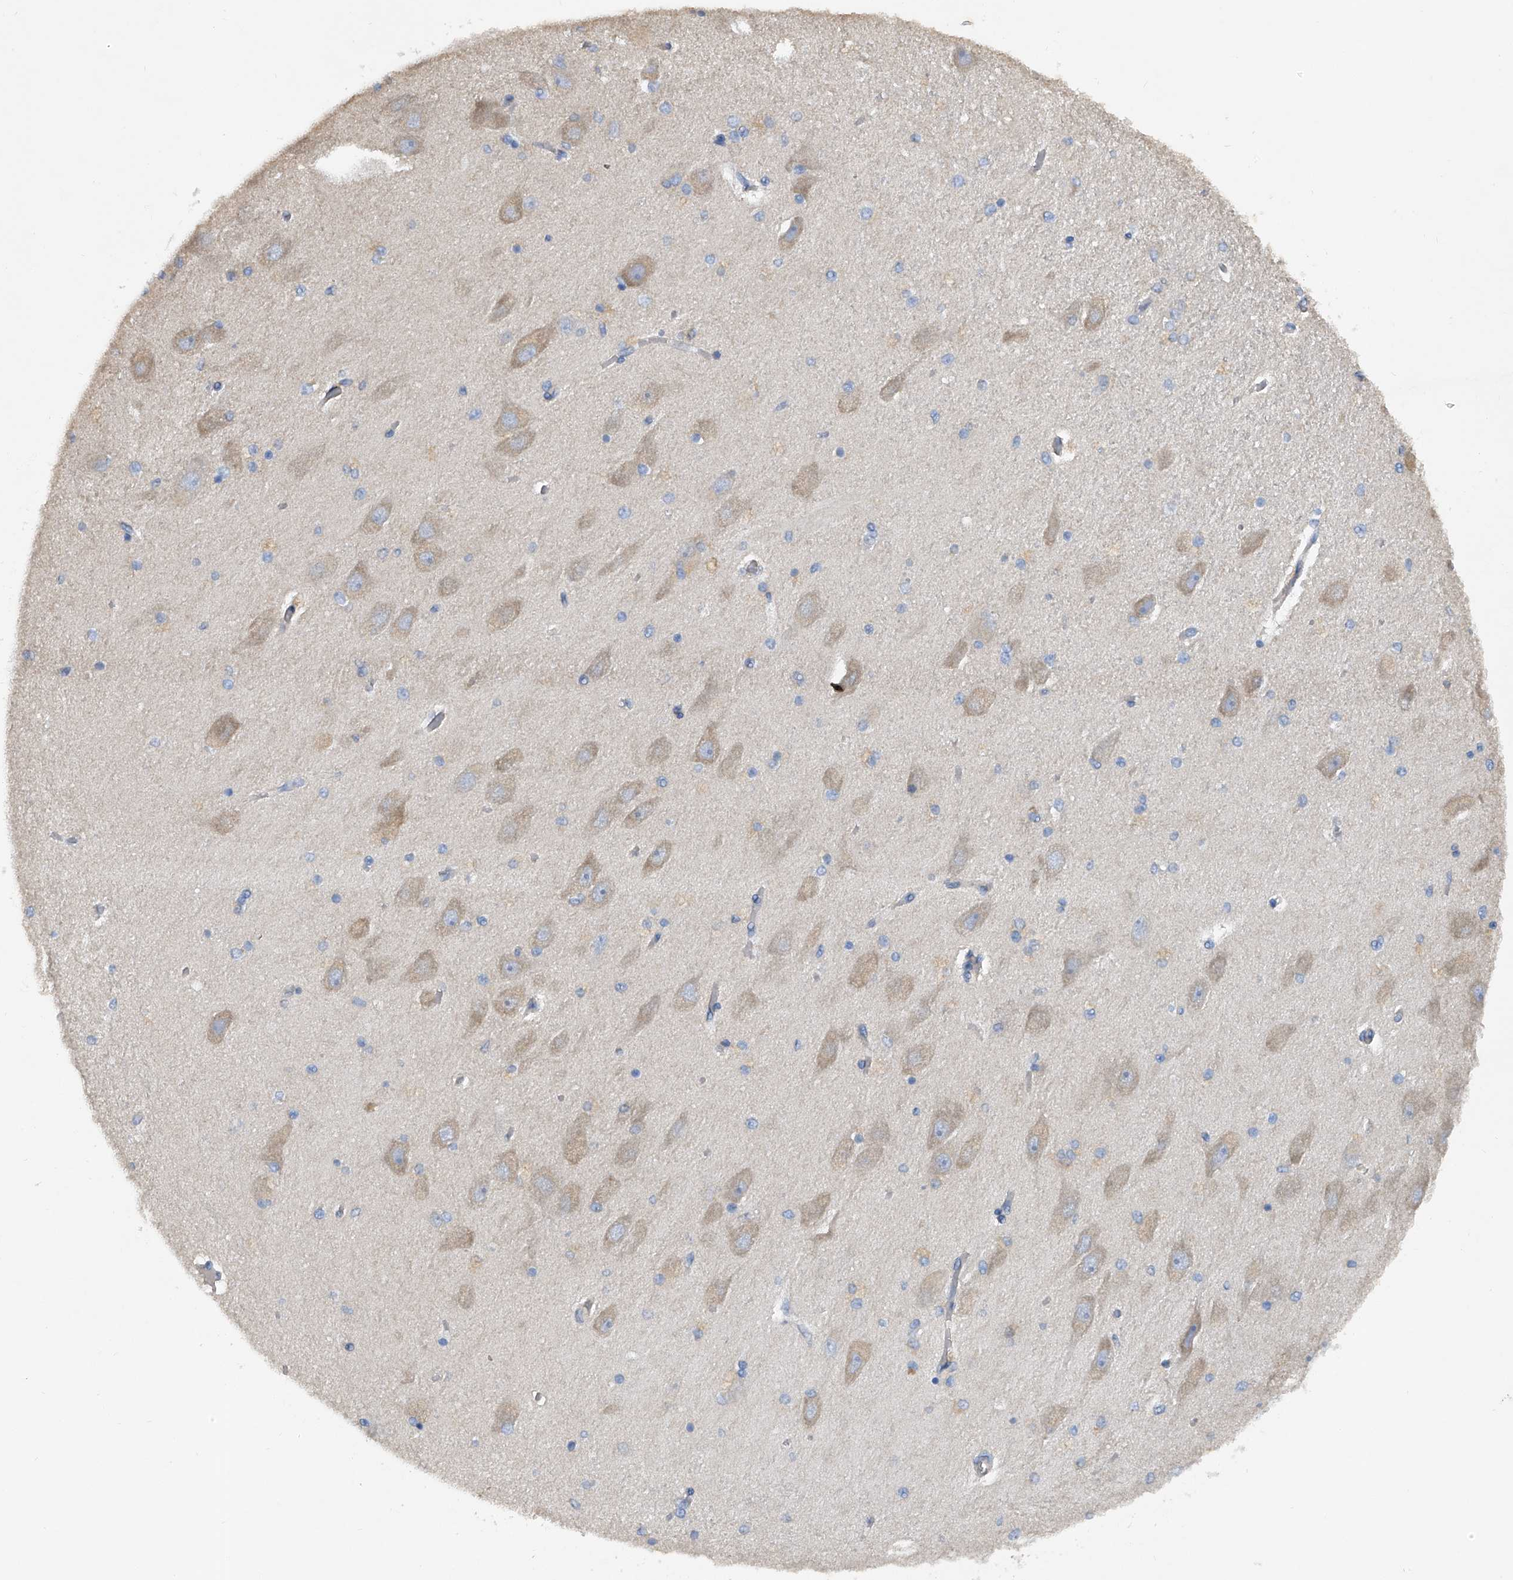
{"staining": {"intensity": "negative", "quantity": "none", "location": "none"}, "tissue": "hippocampus", "cell_type": "Glial cells", "image_type": "normal", "snomed": [{"axis": "morphology", "description": "Normal tissue, NOS"}, {"axis": "topography", "description": "Hippocampus"}], "caption": "The immunohistochemistry (IHC) micrograph has no significant positivity in glial cells of hippocampus. (Stains: DAB (3,3'-diaminobenzidine) IHC with hematoxylin counter stain, Microscopy: brightfield microscopy at high magnification).", "gene": "RWDD2A", "patient": {"sex": "female", "age": 54}}